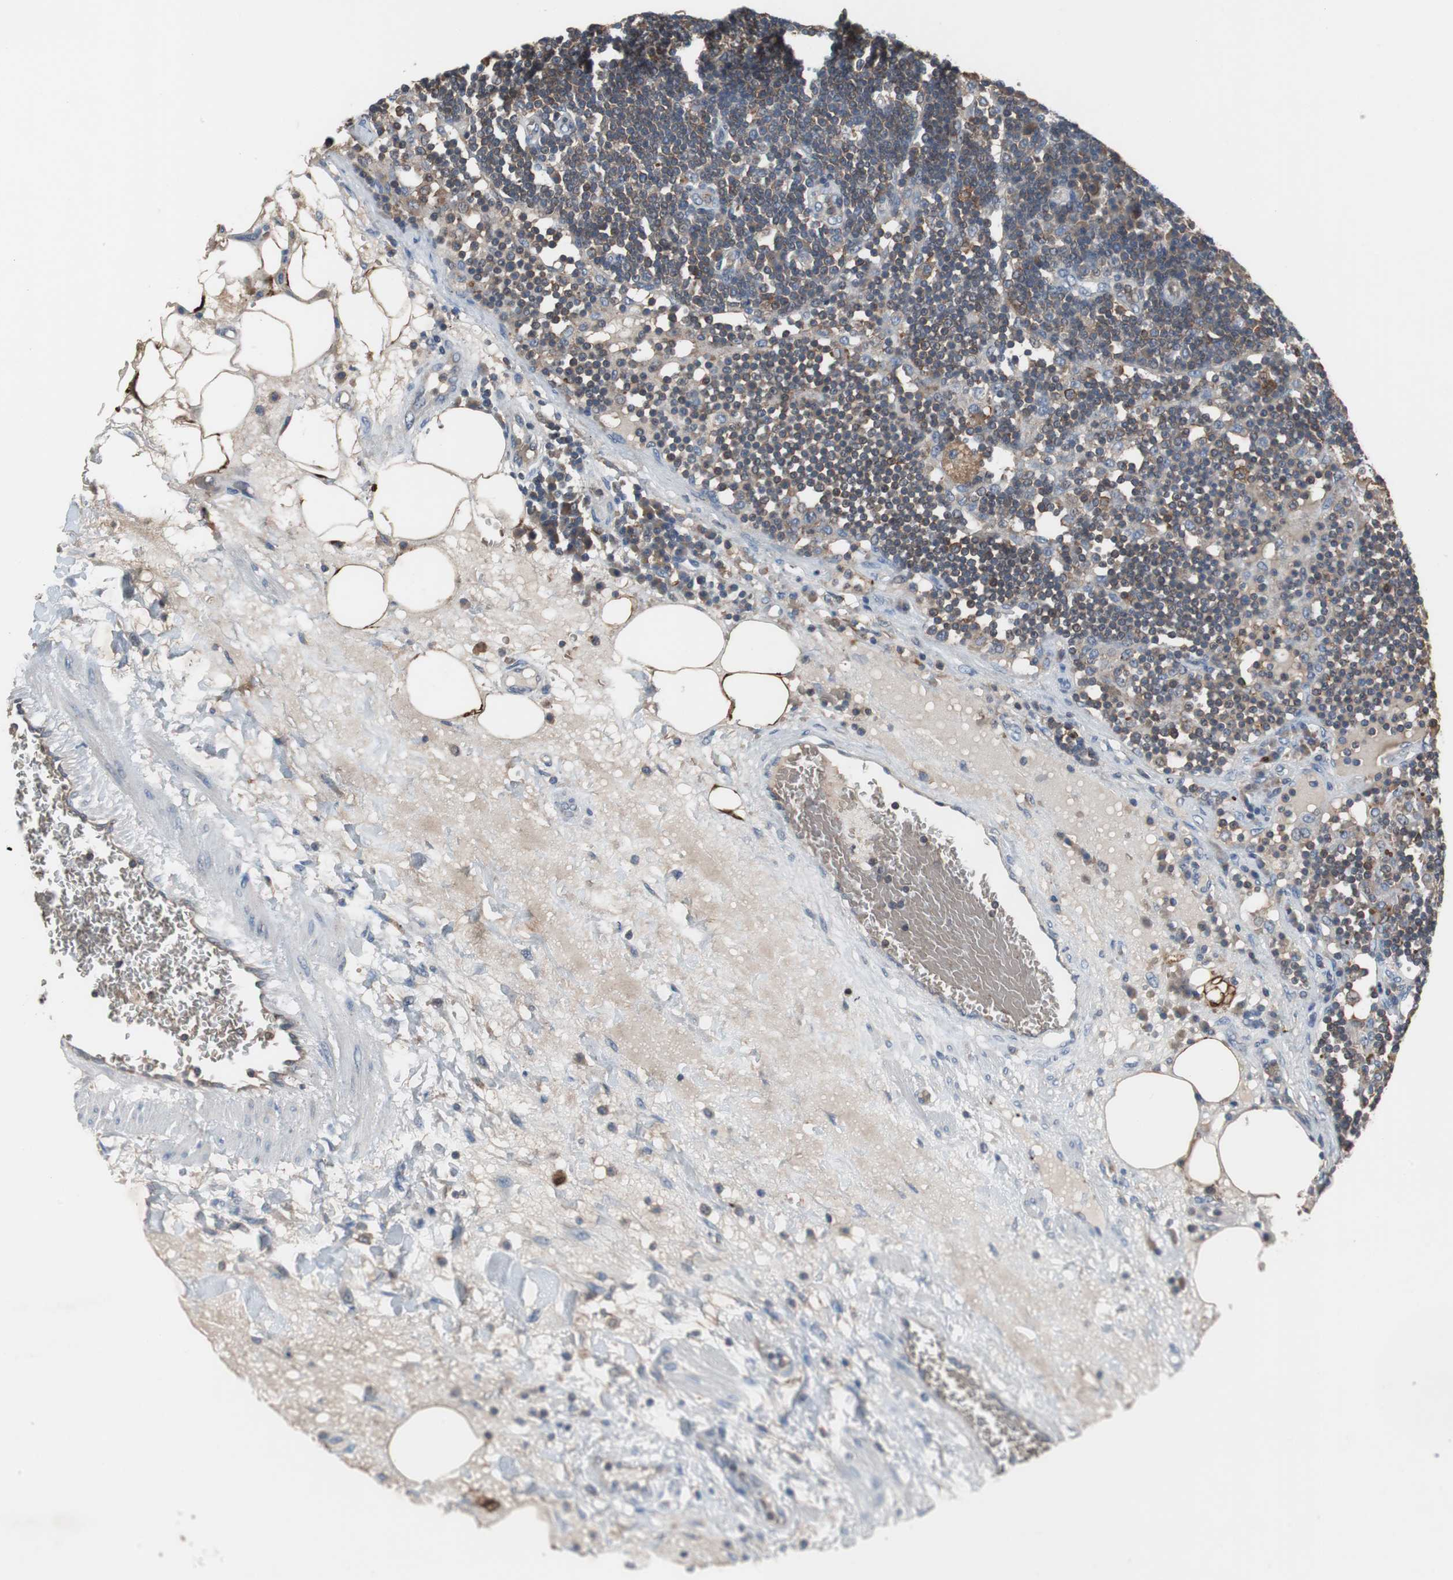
{"staining": {"intensity": "strong", "quantity": ">75%", "location": "cytoplasmic/membranous"}, "tissue": "lymph node", "cell_type": "Germinal center cells", "image_type": "normal", "snomed": [{"axis": "morphology", "description": "Normal tissue, NOS"}, {"axis": "morphology", "description": "Squamous cell carcinoma, metastatic, NOS"}, {"axis": "topography", "description": "Lymph node"}], "caption": "A micrograph of lymph node stained for a protein shows strong cytoplasmic/membranous brown staining in germinal center cells.", "gene": "CALB2", "patient": {"sex": "female", "age": 53}}